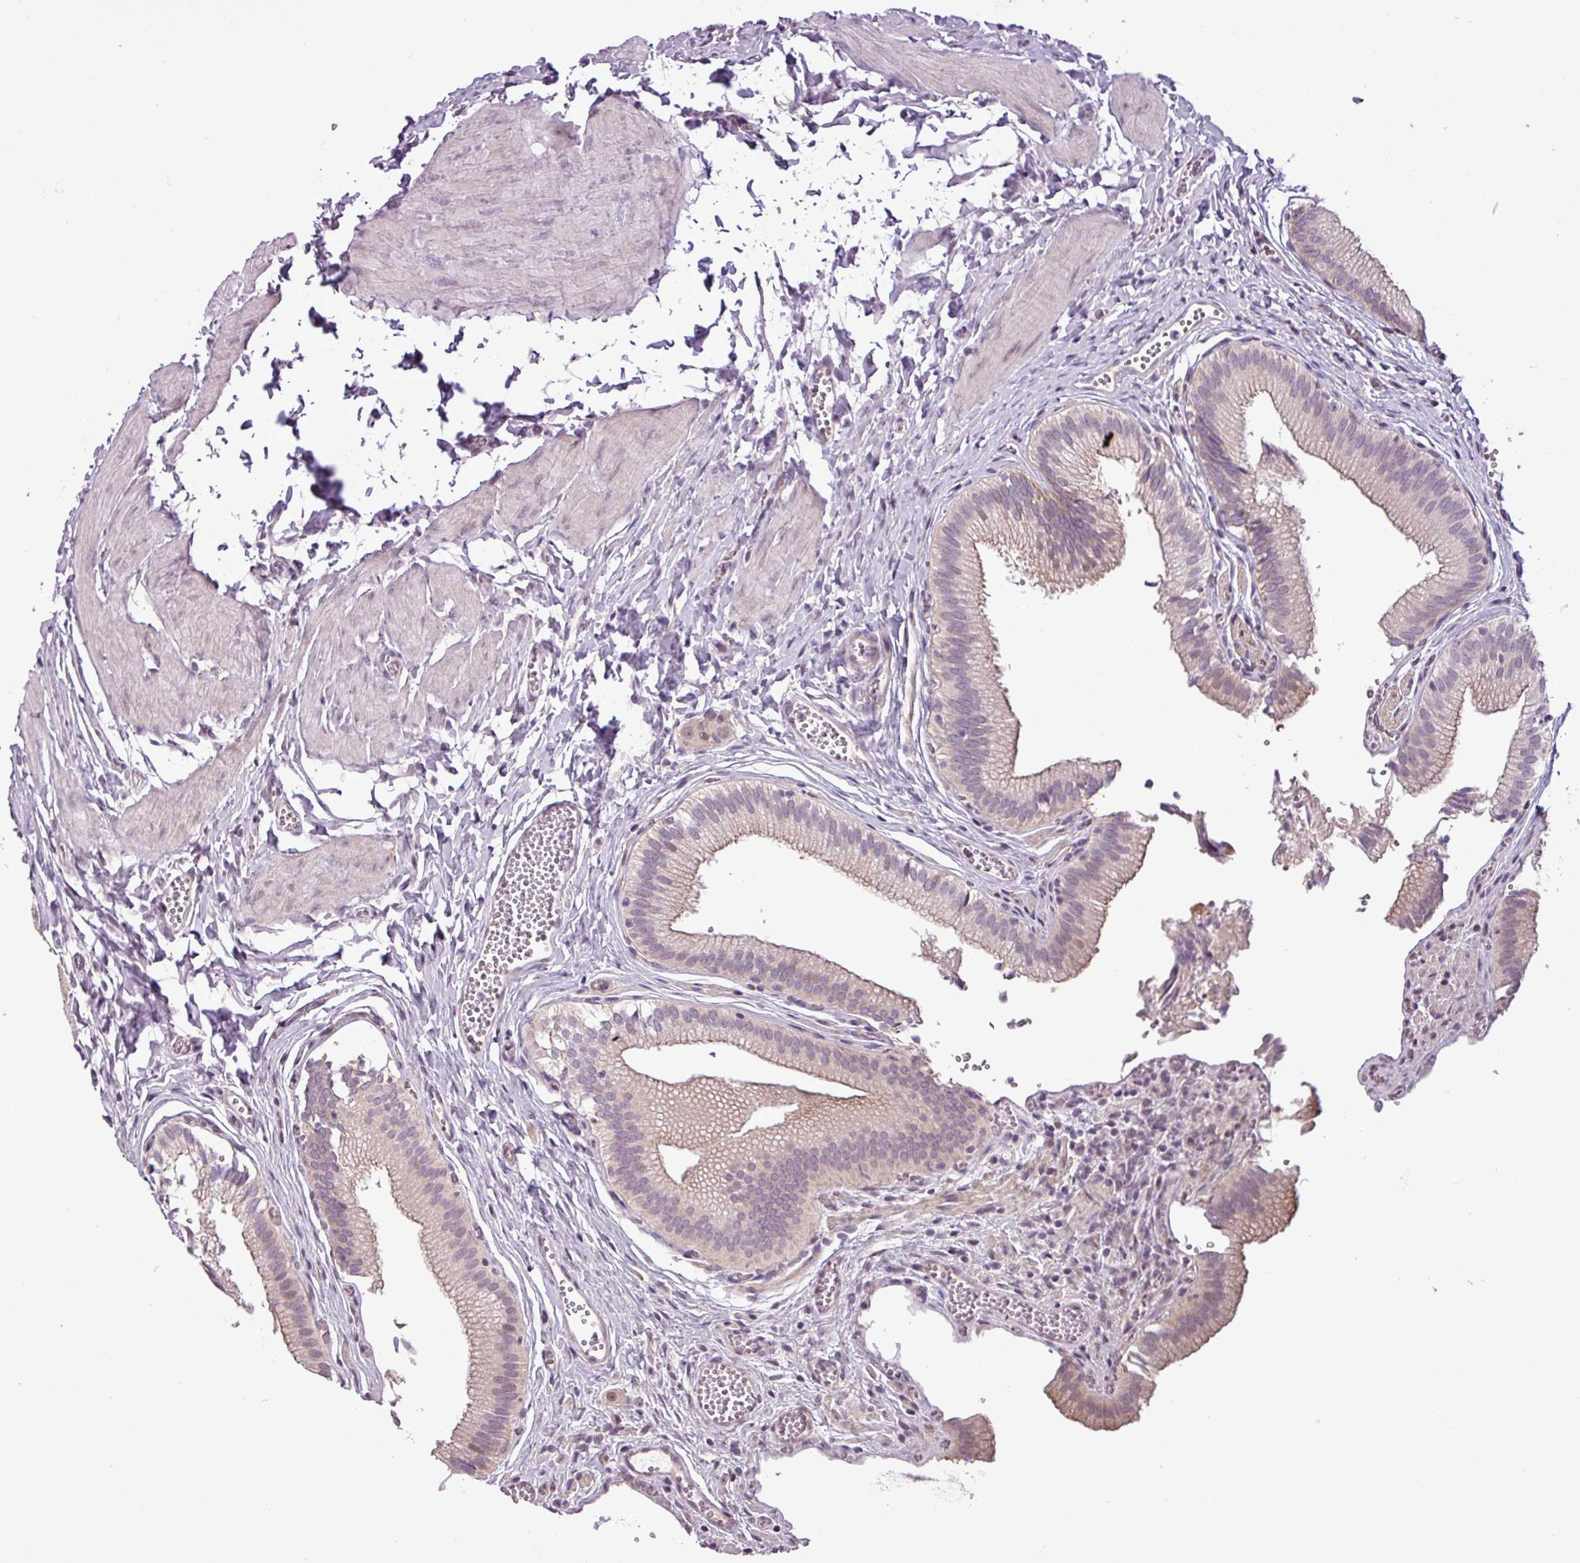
{"staining": {"intensity": "moderate", "quantity": "<25%", "location": "cytoplasmic/membranous,nuclear"}, "tissue": "gallbladder", "cell_type": "Glandular cells", "image_type": "normal", "snomed": [{"axis": "morphology", "description": "Normal tissue, NOS"}, {"axis": "topography", "description": "Gallbladder"}, {"axis": "topography", "description": "Peripheral nerve tissue"}], "caption": "This is a photomicrograph of IHC staining of unremarkable gallbladder, which shows moderate expression in the cytoplasmic/membranous,nuclear of glandular cells.", "gene": "GPT2", "patient": {"sex": "male", "age": 17}}